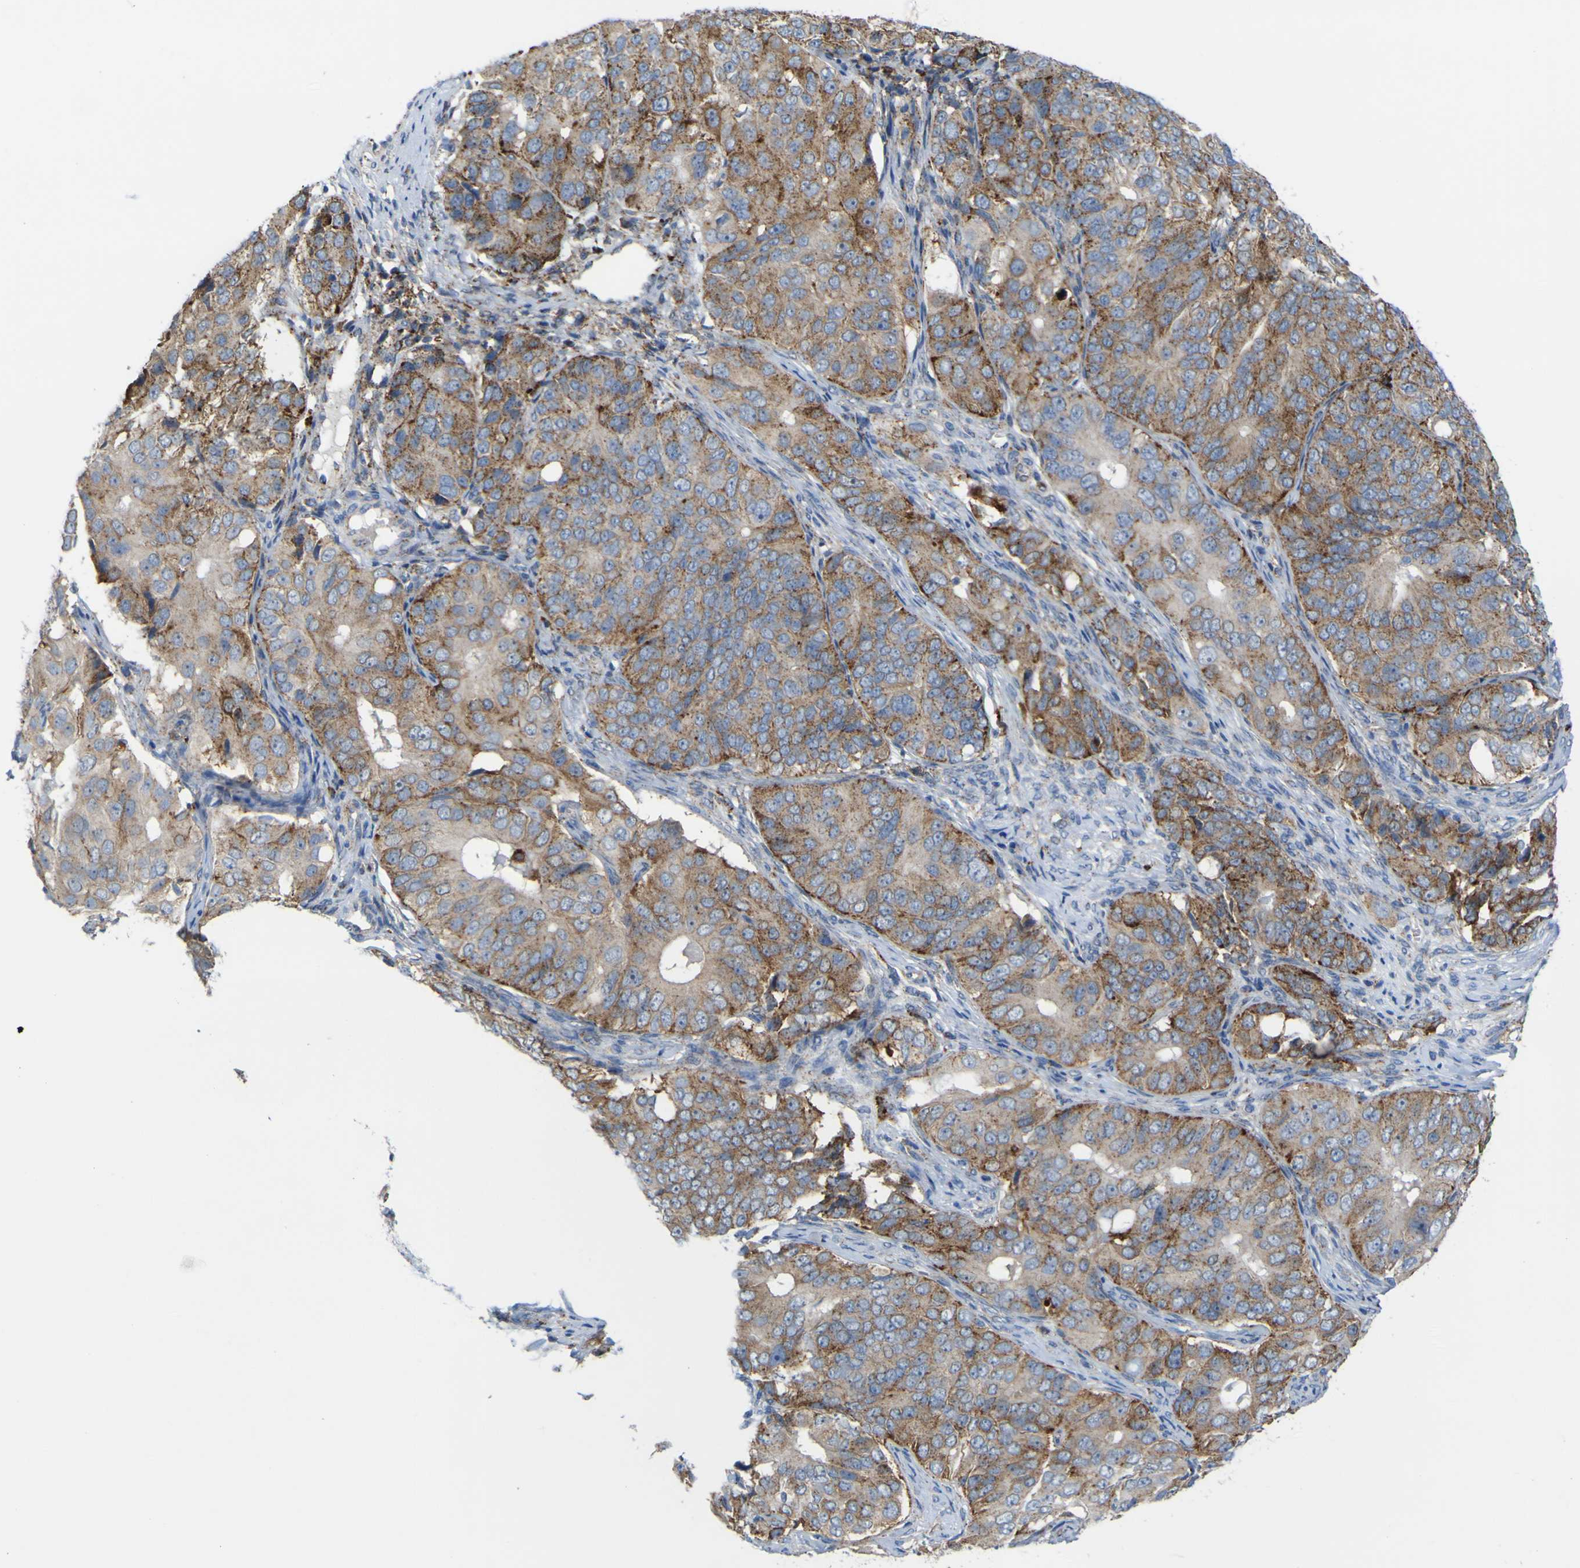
{"staining": {"intensity": "moderate", "quantity": ">75%", "location": "cytoplasmic/membranous"}, "tissue": "ovarian cancer", "cell_type": "Tumor cells", "image_type": "cancer", "snomed": [{"axis": "morphology", "description": "Carcinoma, endometroid"}, {"axis": "topography", "description": "Ovary"}], "caption": "Human ovarian cancer (endometroid carcinoma) stained with a protein marker shows moderate staining in tumor cells.", "gene": "PLD3", "patient": {"sex": "female", "age": 51}}